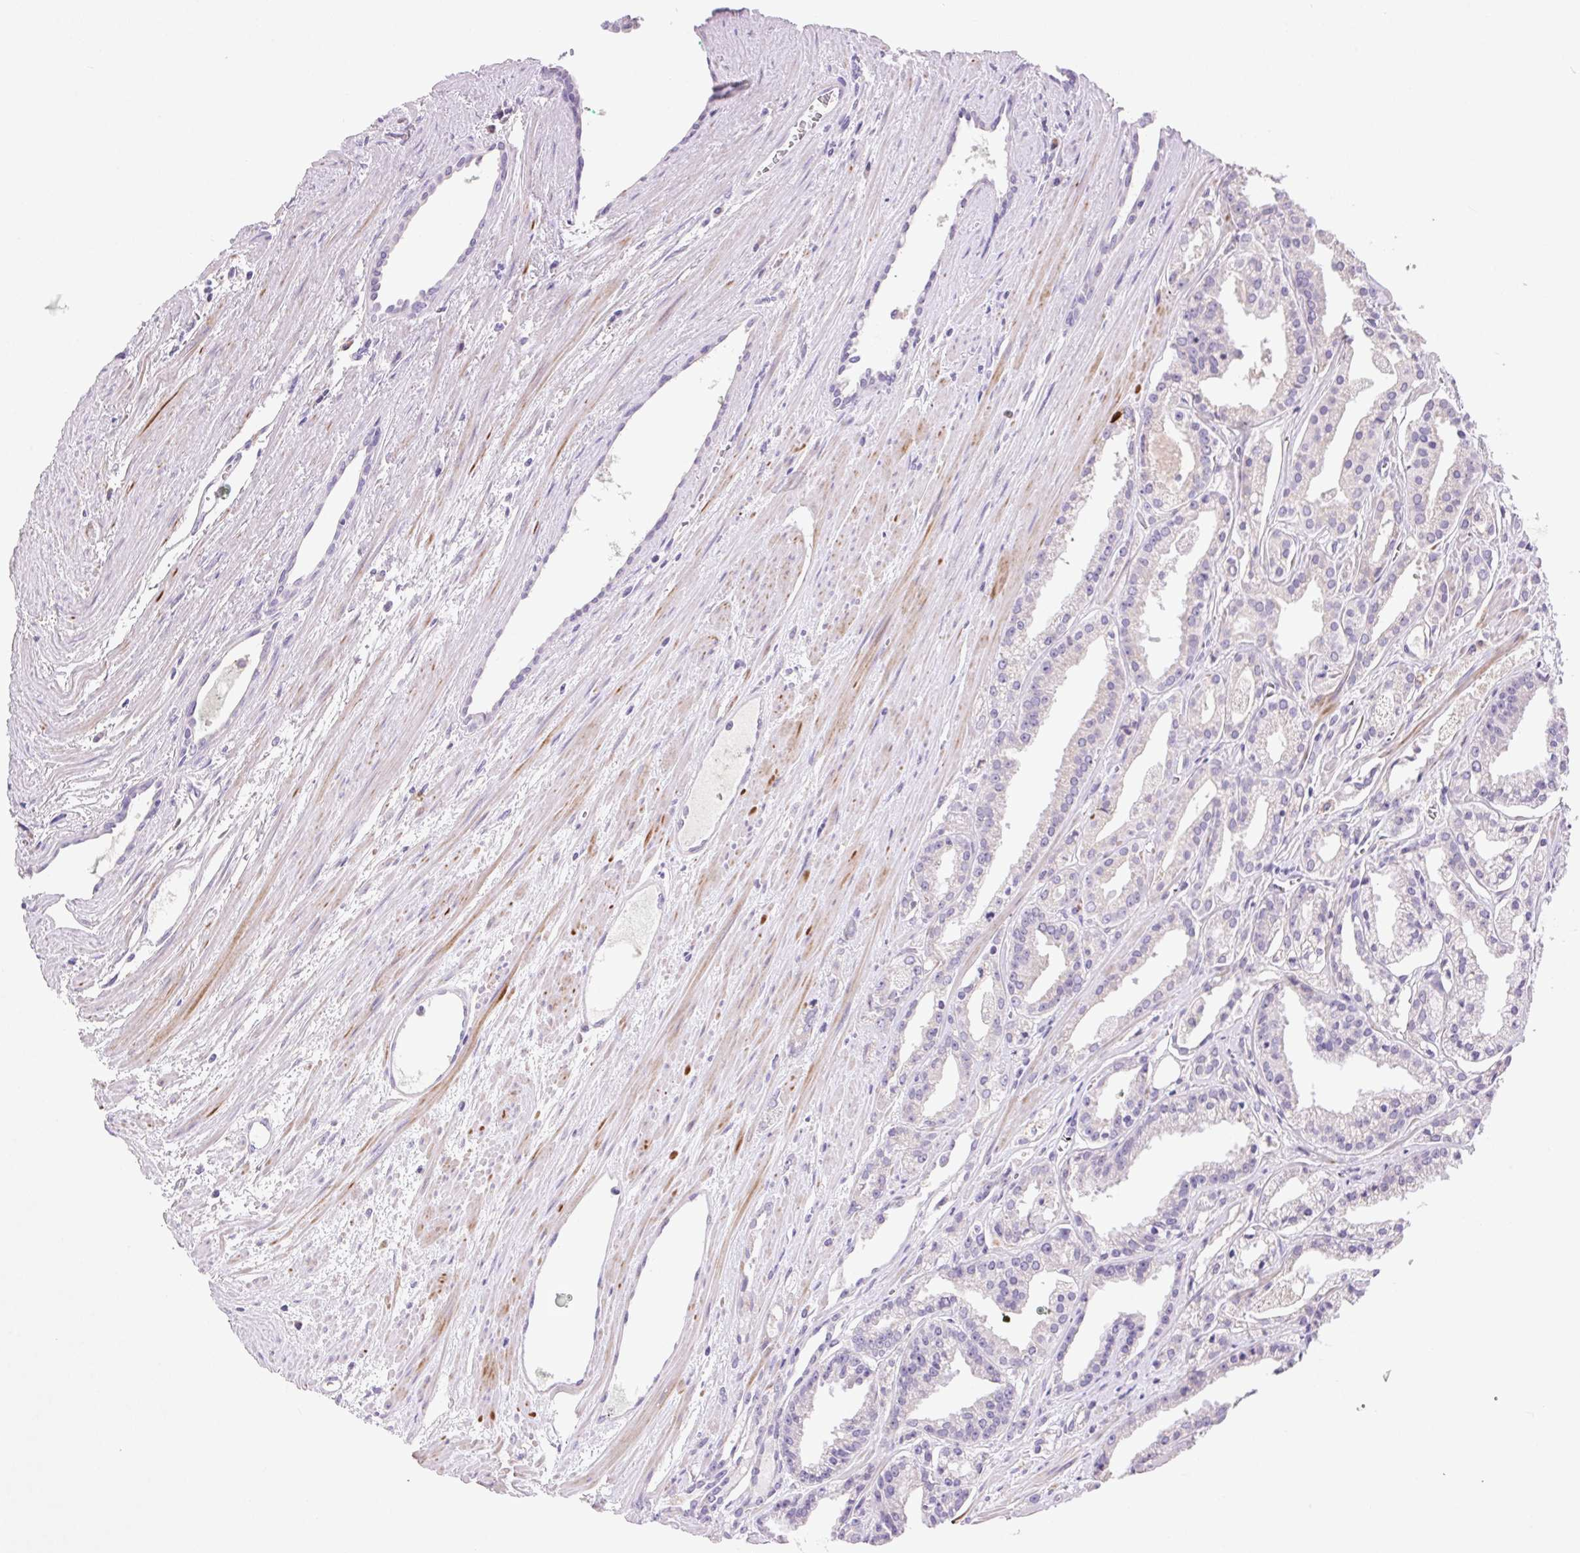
{"staining": {"intensity": "negative", "quantity": "none", "location": "none"}, "tissue": "prostate cancer", "cell_type": "Tumor cells", "image_type": "cancer", "snomed": [{"axis": "morphology", "description": "Adenocarcinoma, High grade"}, {"axis": "topography", "description": "Prostate"}], "caption": "There is no significant expression in tumor cells of prostate high-grade adenocarcinoma.", "gene": "ARHGAP11B", "patient": {"sex": "male", "age": 68}}